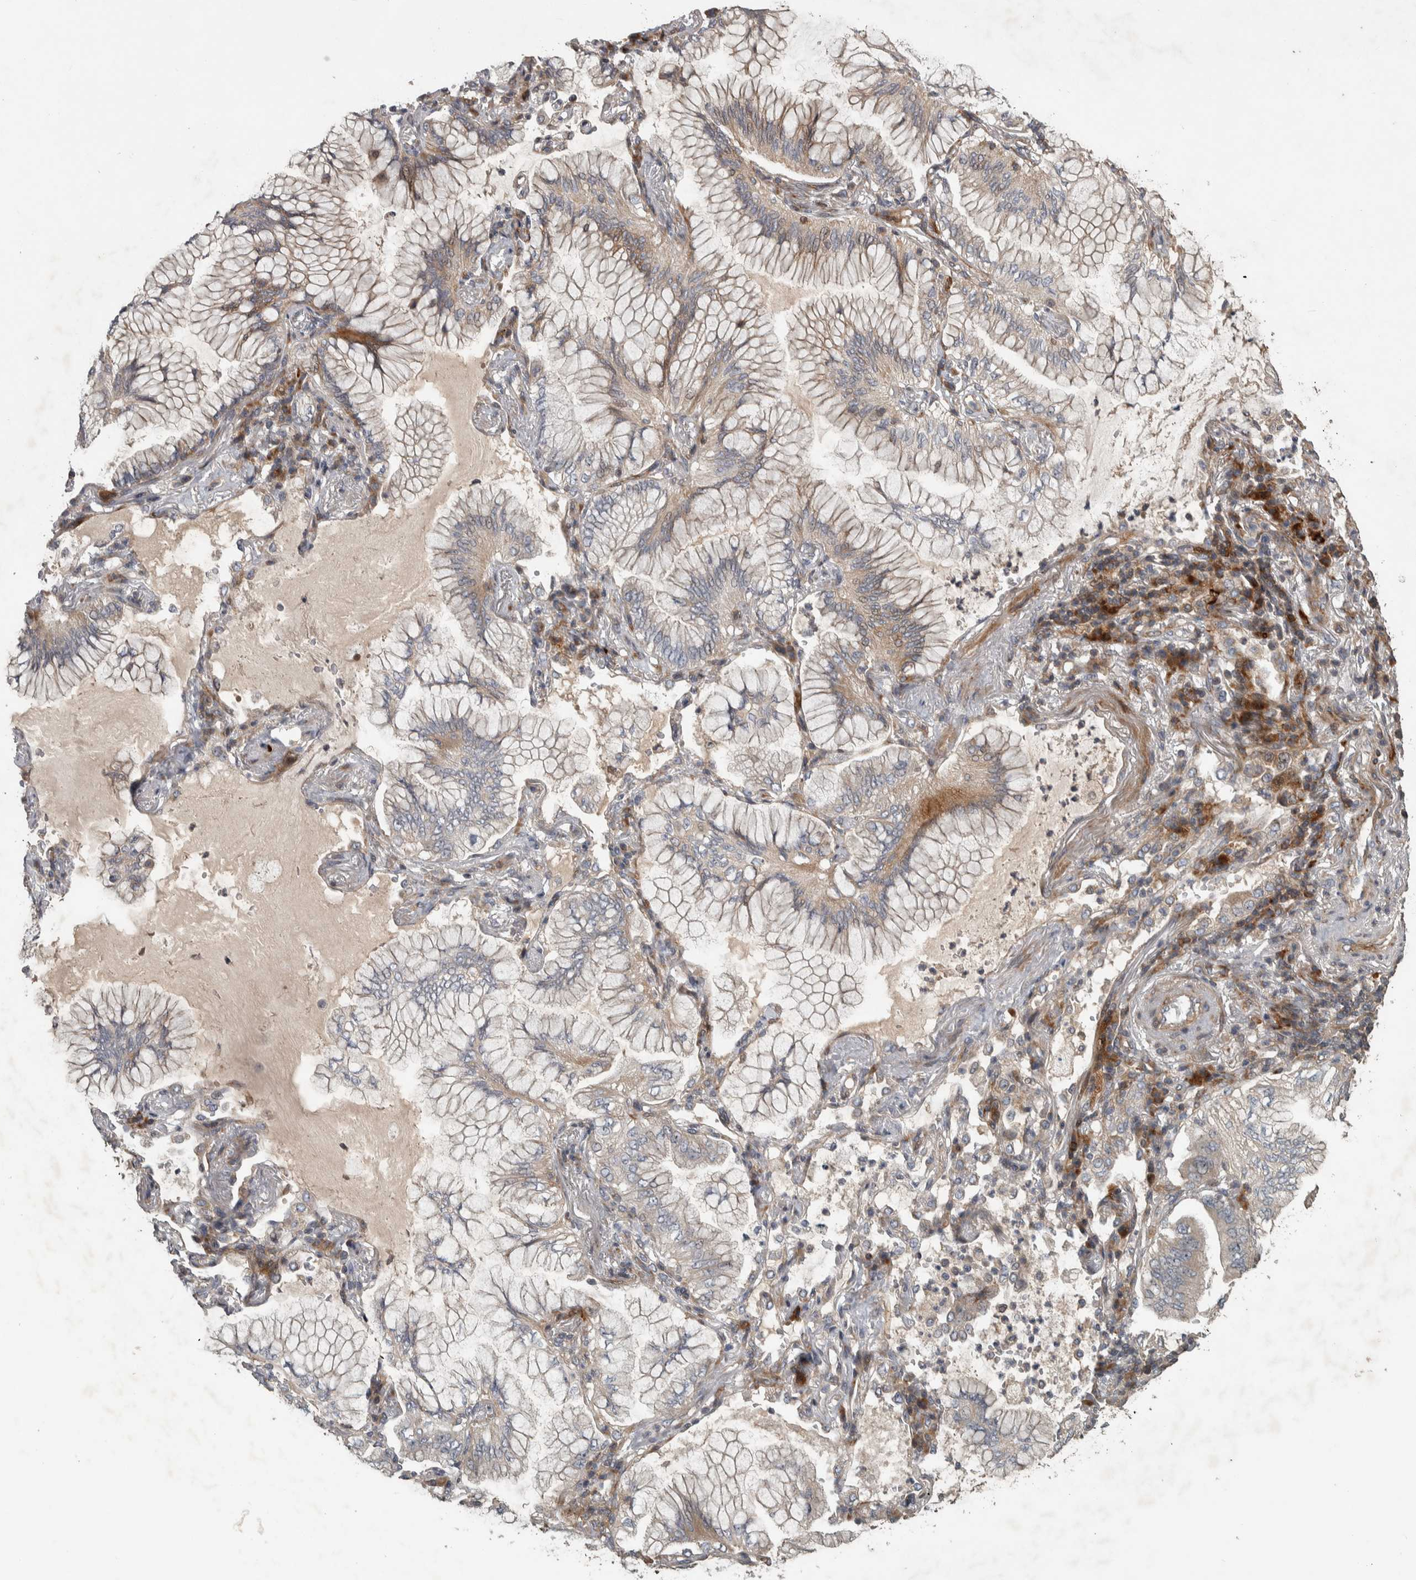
{"staining": {"intensity": "weak", "quantity": "25%-75%", "location": "cytoplasmic/membranous"}, "tissue": "lung cancer", "cell_type": "Tumor cells", "image_type": "cancer", "snomed": [{"axis": "morphology", "description": "Adenocarcinoma, NOS"}, {"axis": "topography", "description": "Lung"}], "caption": "The image reveals immunohistochemical staining of lung adenocarcinoma. There is weak cytoplasmic/membranous expression is seen in approximately 25%-75% of tumor cells.", "gene": "ERAL1", "patient": {"sex": "female", "age": 70}}